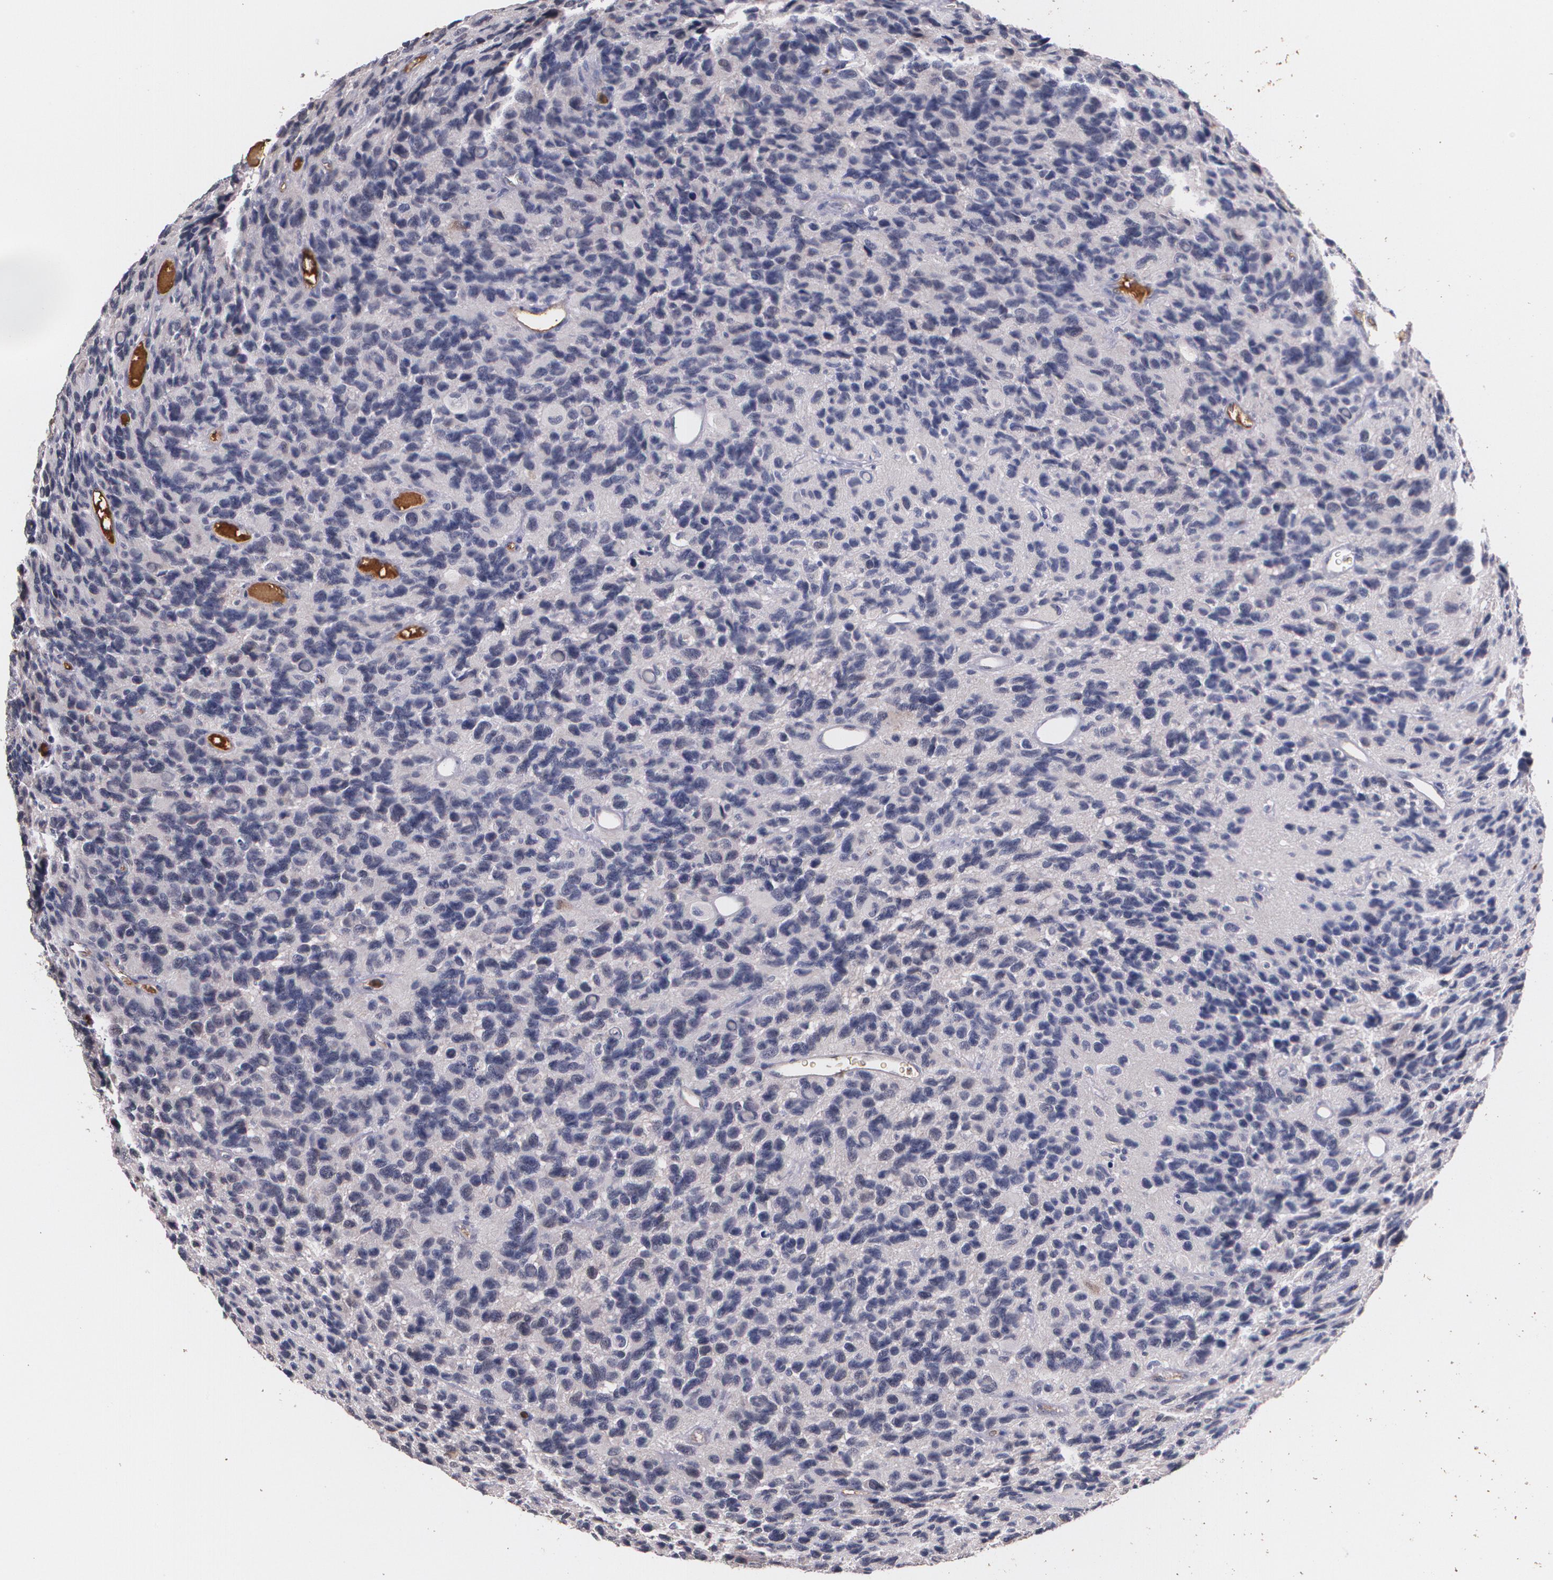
{"staining": {"intensity": "negative", "quantity": "none", "location": "none"}, "tissue": "glioma", "cell_type": "Tumor cells", "image_type": "cancer", "snomed": [{"axis": "morphology", "description": "Glioma, malignant, High grade"}, {"axis": "topography", "description": "Brain"}], "caption": "A micrograph of human glioma is negative for staining in tumor cells.", "gene": "PTS", "patient": {"sex": "male", "age": 77}}